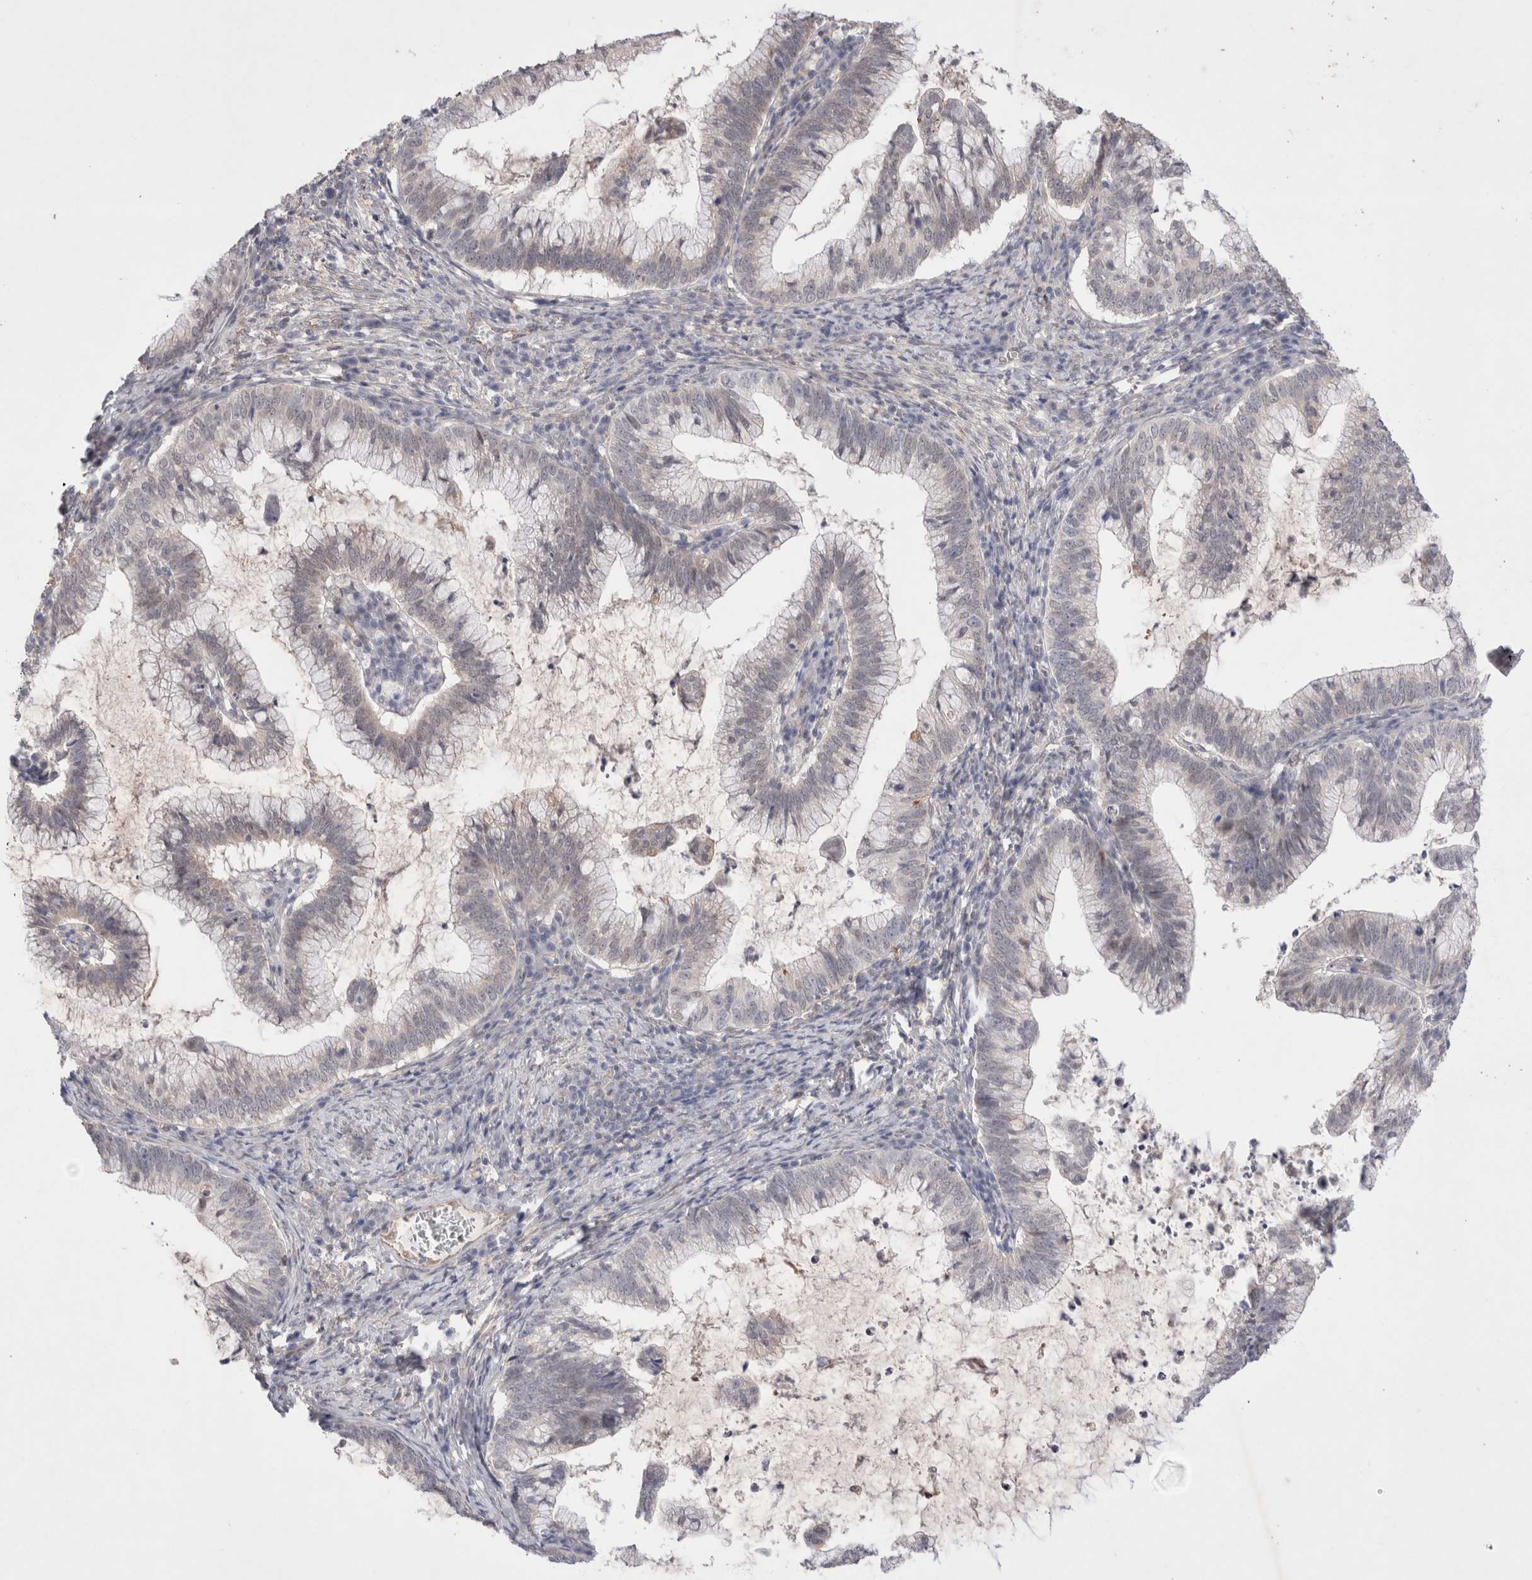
{"staining": {"intensity": "negative", "quantity": "none", "location": "none"}, "tissue": "cervical cancer", "cell_type": "Tumor cells", "image_type": "cancer", "snomed": [{"axis": "morphology", "description": "Adenocarcinoma, NOS"}, {"axis": "topography", "description": "Cervix"}], "caption": "Cervical adenocarcinoma stained for a protein using IHC displays no positivity tumor cells.", "gene": "GIMAP6", "patient": {"sex": "female", "age": 36}}